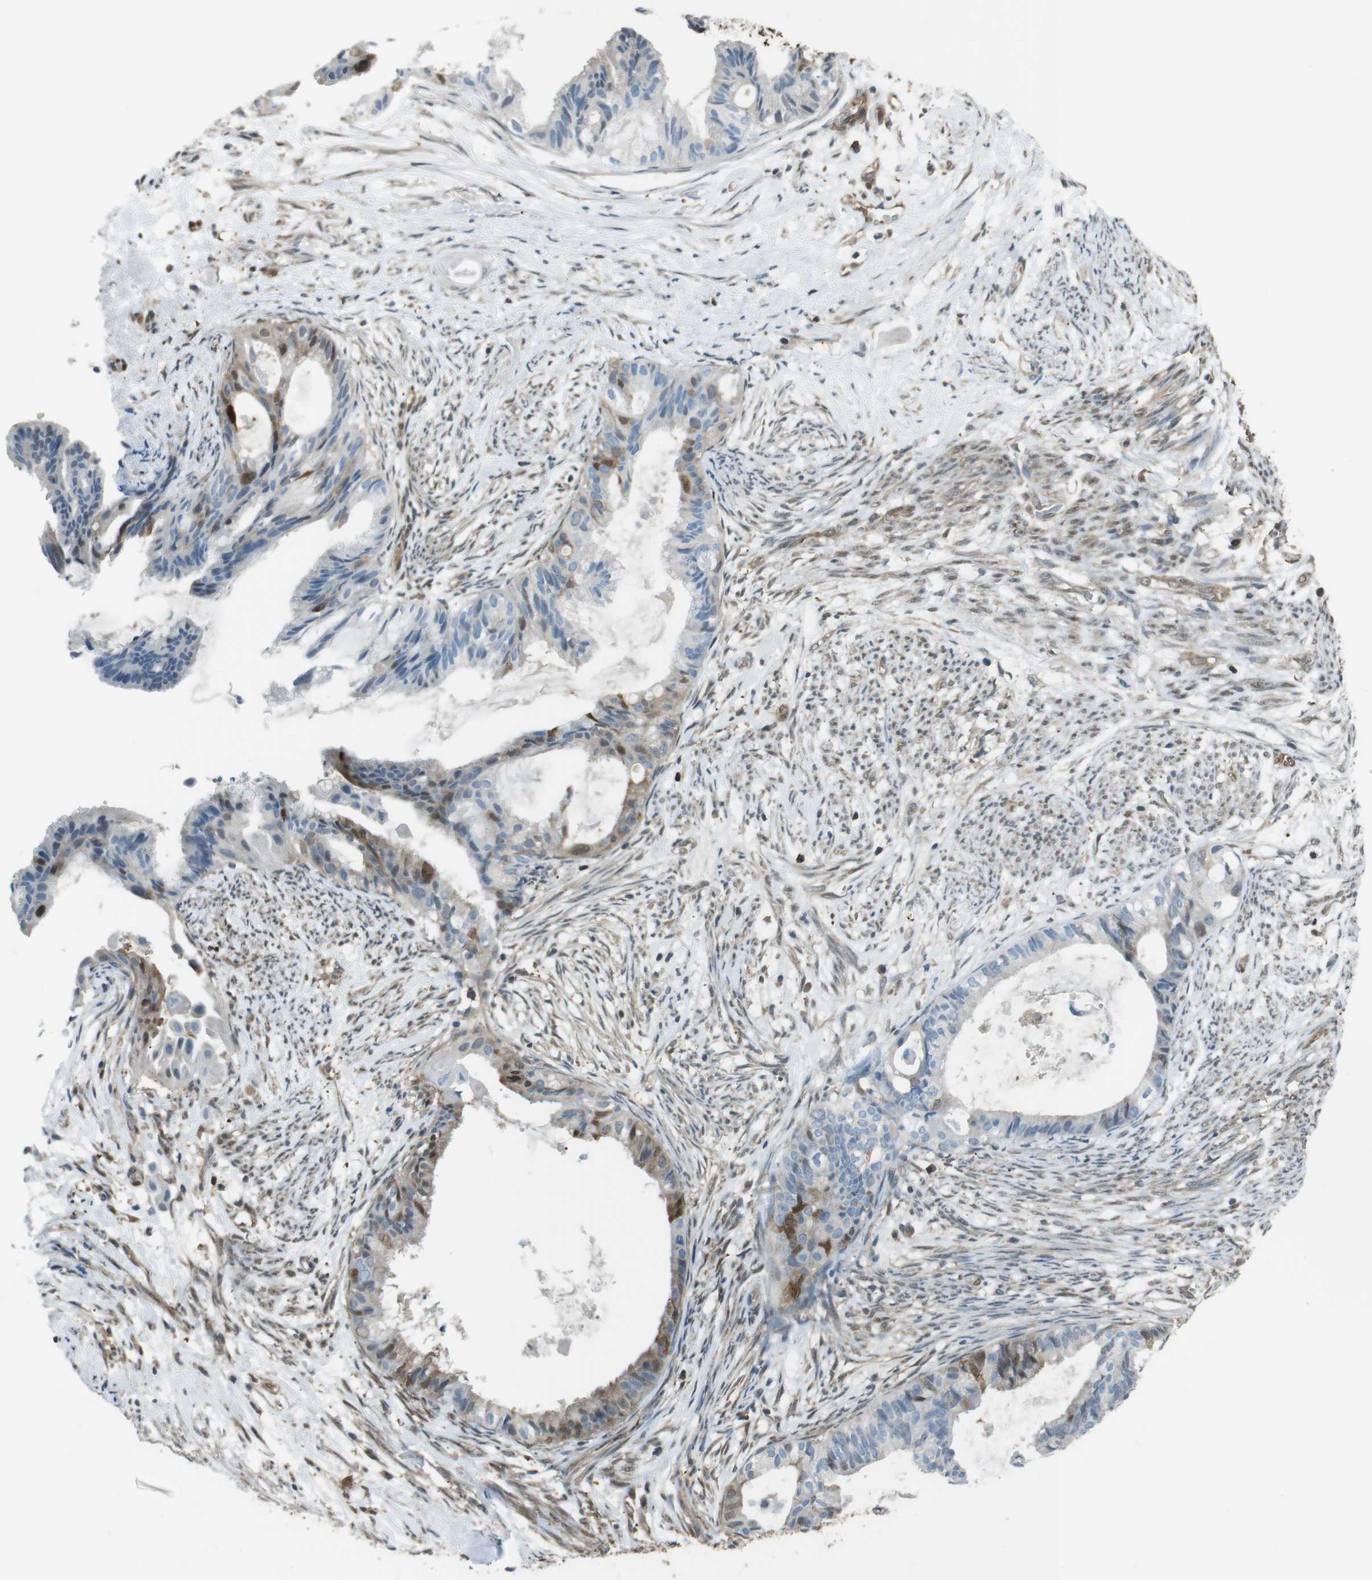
{"staining": {"intensity": "moderate", "quantity": "<25%", "location": "cytoplasmic/membranous,nuclear"}, "tissue": "cervical cancer", "cell_type": "Tumor cells", "image_type": "cancer", "snomed": [{"axis": "morphology", "description": "Normal tissue, NOS"}, {"axis": "morphology", "description": "Adenocarcinoma, NOS"}, {"axis": "topography", "description": "Cervix"}, {"axis": "topography", "description": "Endometrium"}], "caption": "Protein analysis of cervical cancer (adenocarcinoma) tissue demonstrates moderate cytoplasmic/membranous and nuclear positivity in about <25% of tumor cells. The protein is stained brown, and the nuclei are stained in blue (DAB IHC with brightfield microscopy, high magnification).", "gene": "TWSG1", "patient": {"sex": "female", "age": 86}}